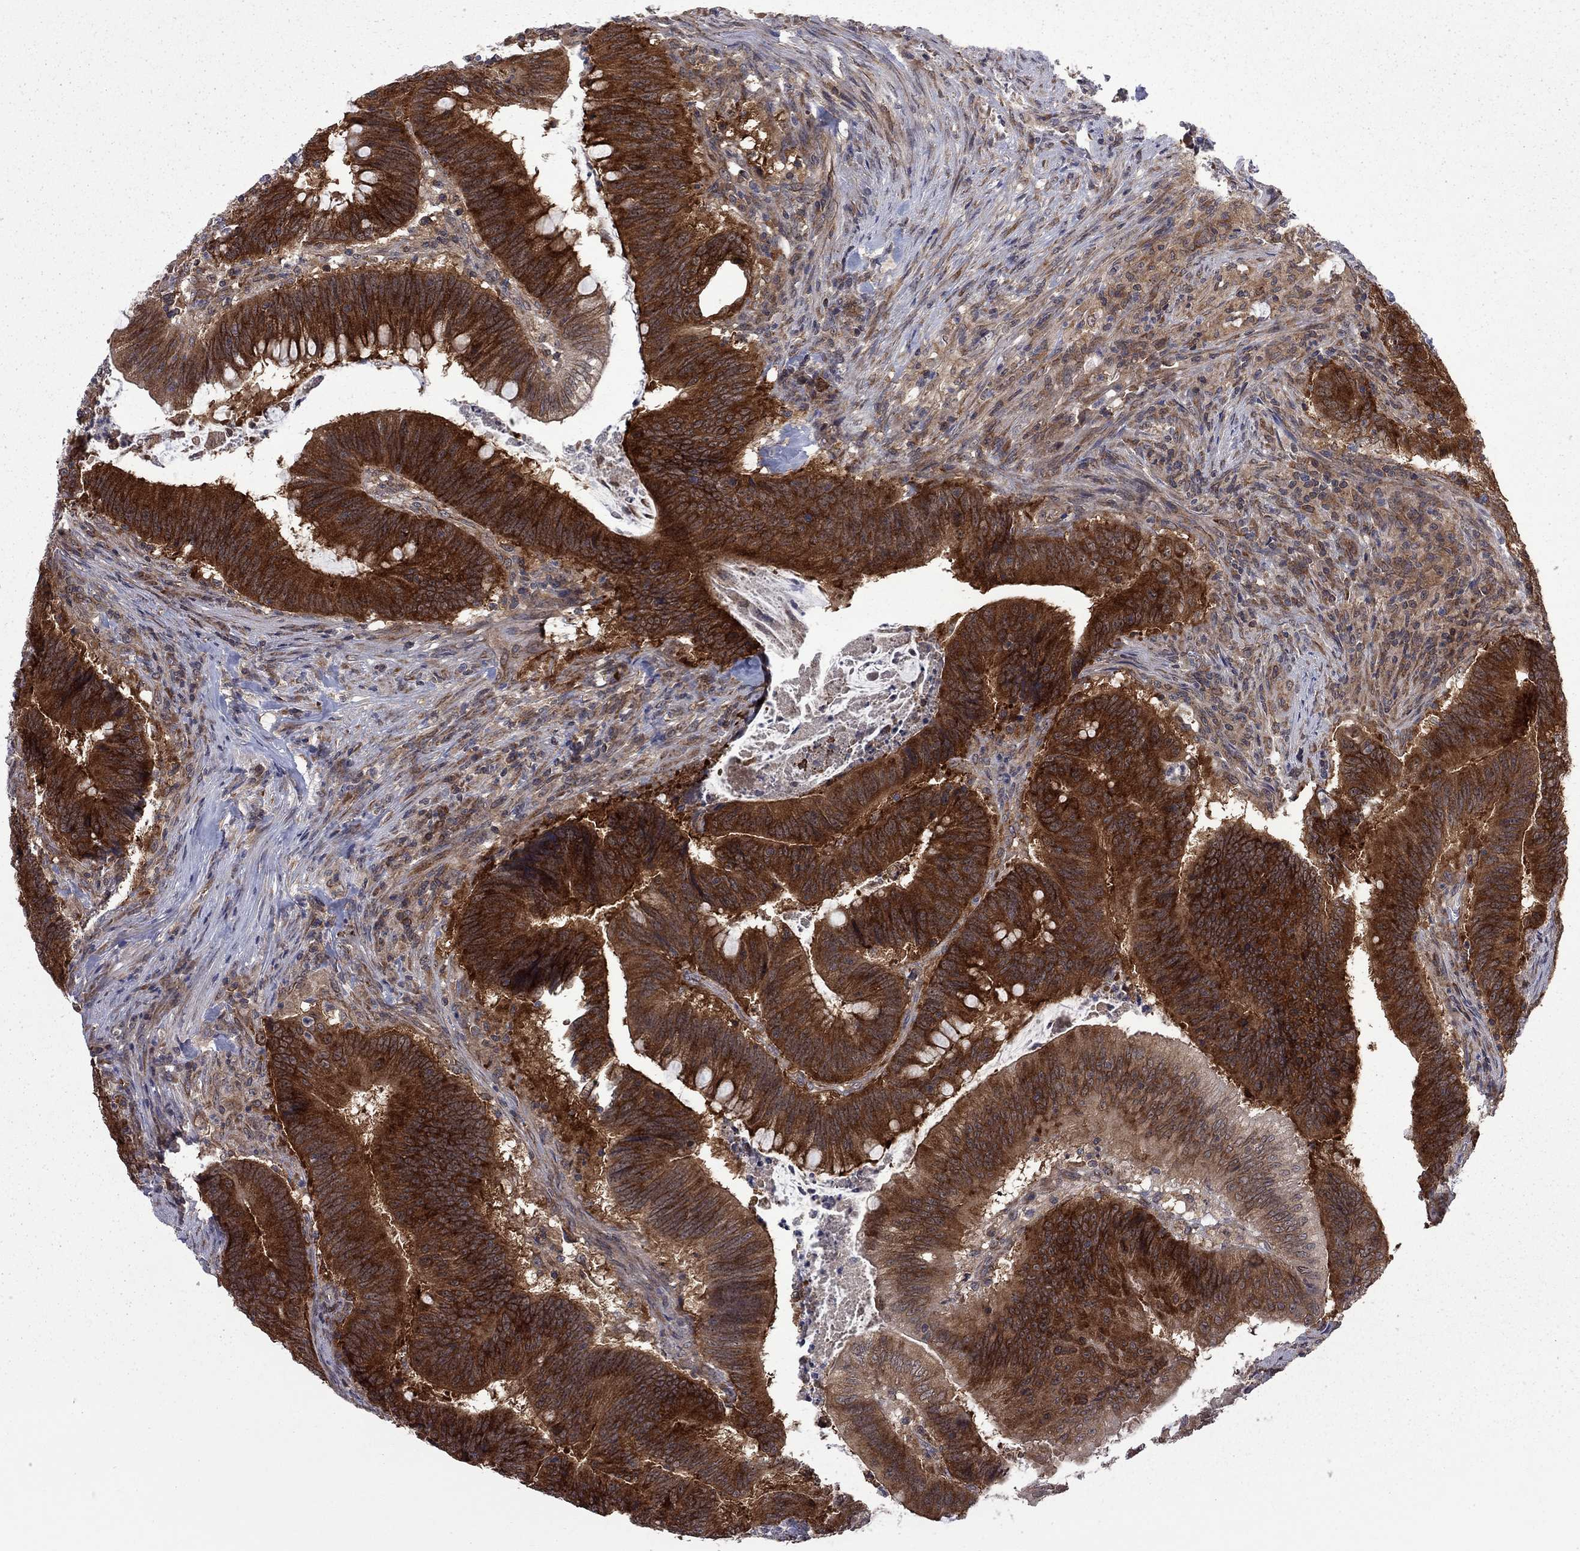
{"staining": {"intensity": "strong", "quantity": ">75%", "location": "cytoplasmic/membranous"}, "tissue": "colorectal cancer", "cell_type": "Tumor cells", "image_type": "cancer", "snomed": [{"axis": "morphology", "description": "Adenocarcinoma, NOS"}, {"axis": "topography", "description": "Colon"}], "caption": "Immunohistochemistry (IHC) histopathology image of neoplastic tissue: colorectal cancer stained using immunohistochemistry (IHC) displays high levels of strong protein expression localized specifically in the cytoplasmic/membranous of tumor cells, appearing as a cytoplasmic/membranous brown color.", "gene": "NAA50", "patient": {"sex": "female", "age": 87}}